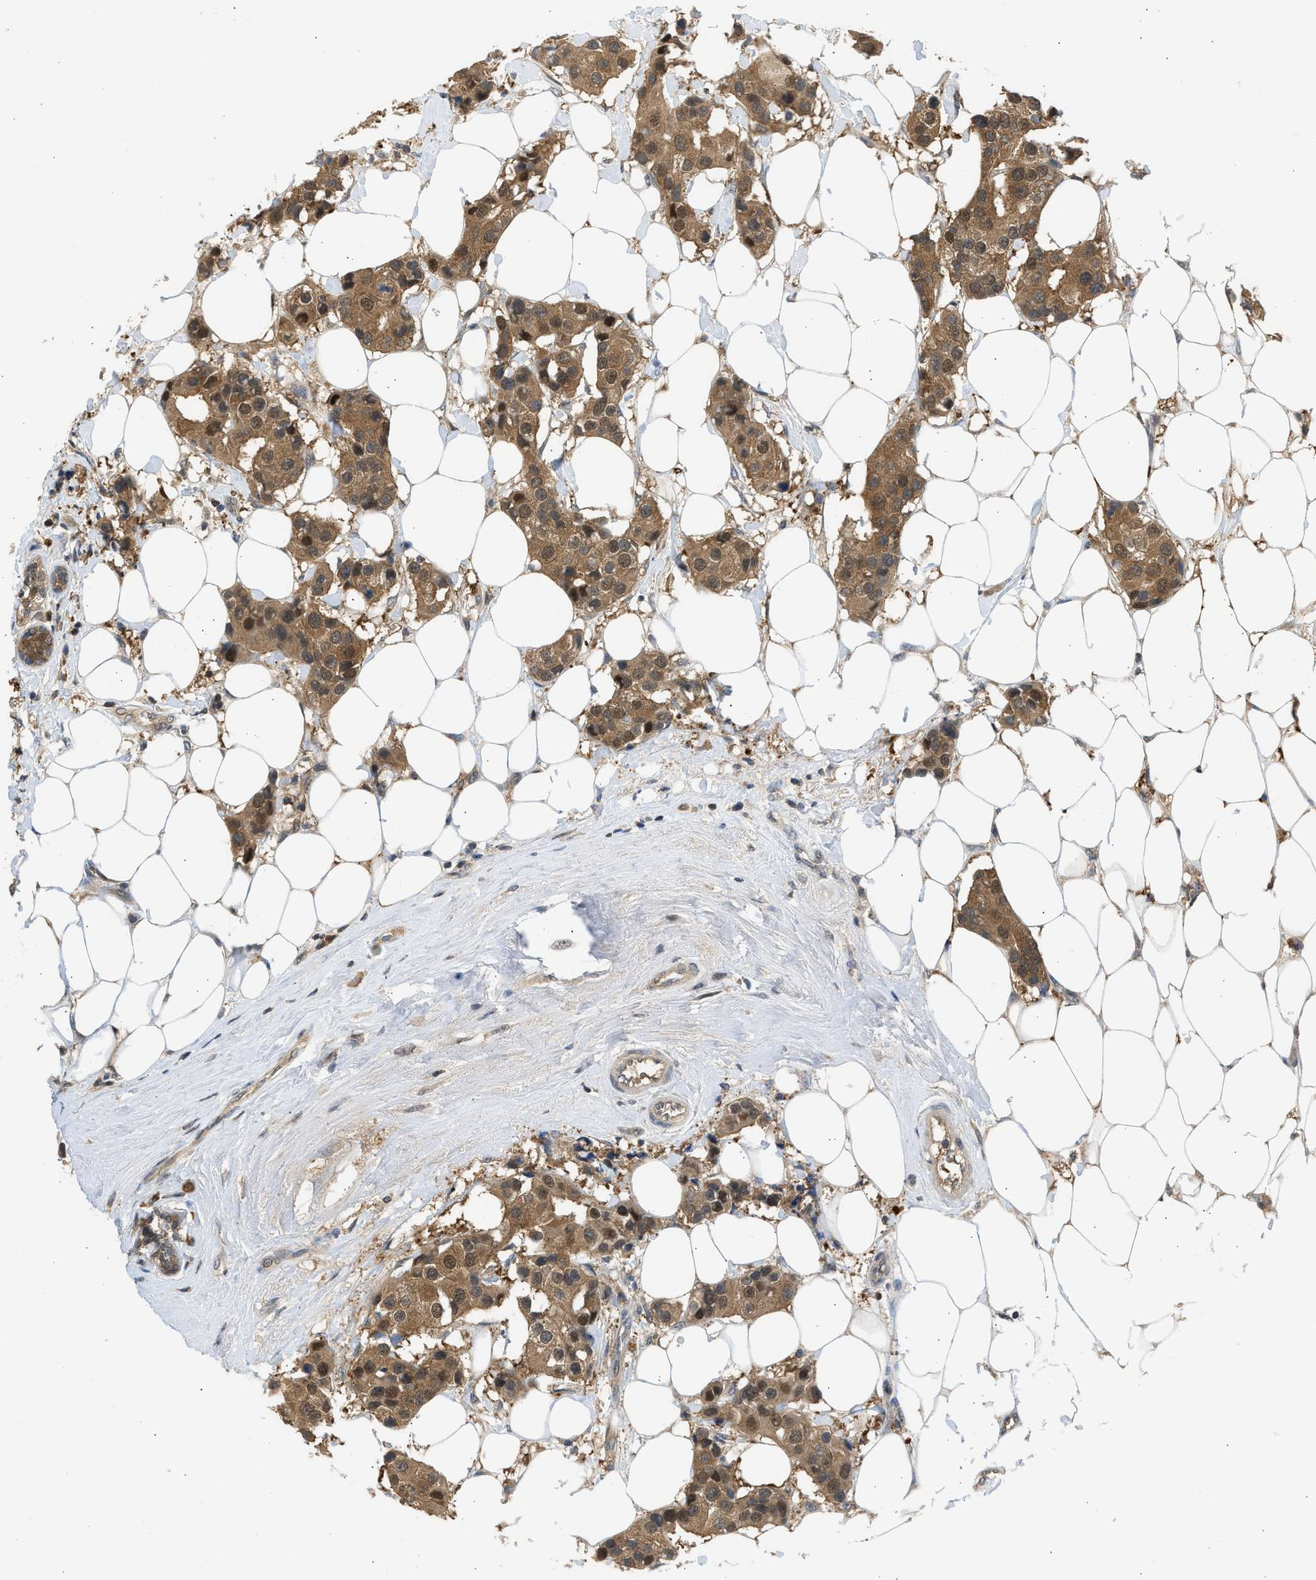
{"staining": {"intensity": "moderate", "quantity": ">75%", "location": "cytoplasmic/membranous,nuclear"}, "tissue": "breast cancer", "cell_type": "Tumor cells", "image_type": "cancer", "snomed": [{"axis": "morphology", "description": "Normal tissue, NOS"}, {"axis": "morphology", "description": "Duct carcinoma"}, {"axis": "topography", "description": "Breast"}], "caption": "Breast cancer tissue reveals moderate cytoplasmic/membranous and nuclear staining in approximately >75% of tumor cells (DAB (3,3'-diaminobenzidine) = brown stain, brightfield microscopy at high magnification).", "gene": "MAPK7", "patient": {"sex": "female", "age": 39}}